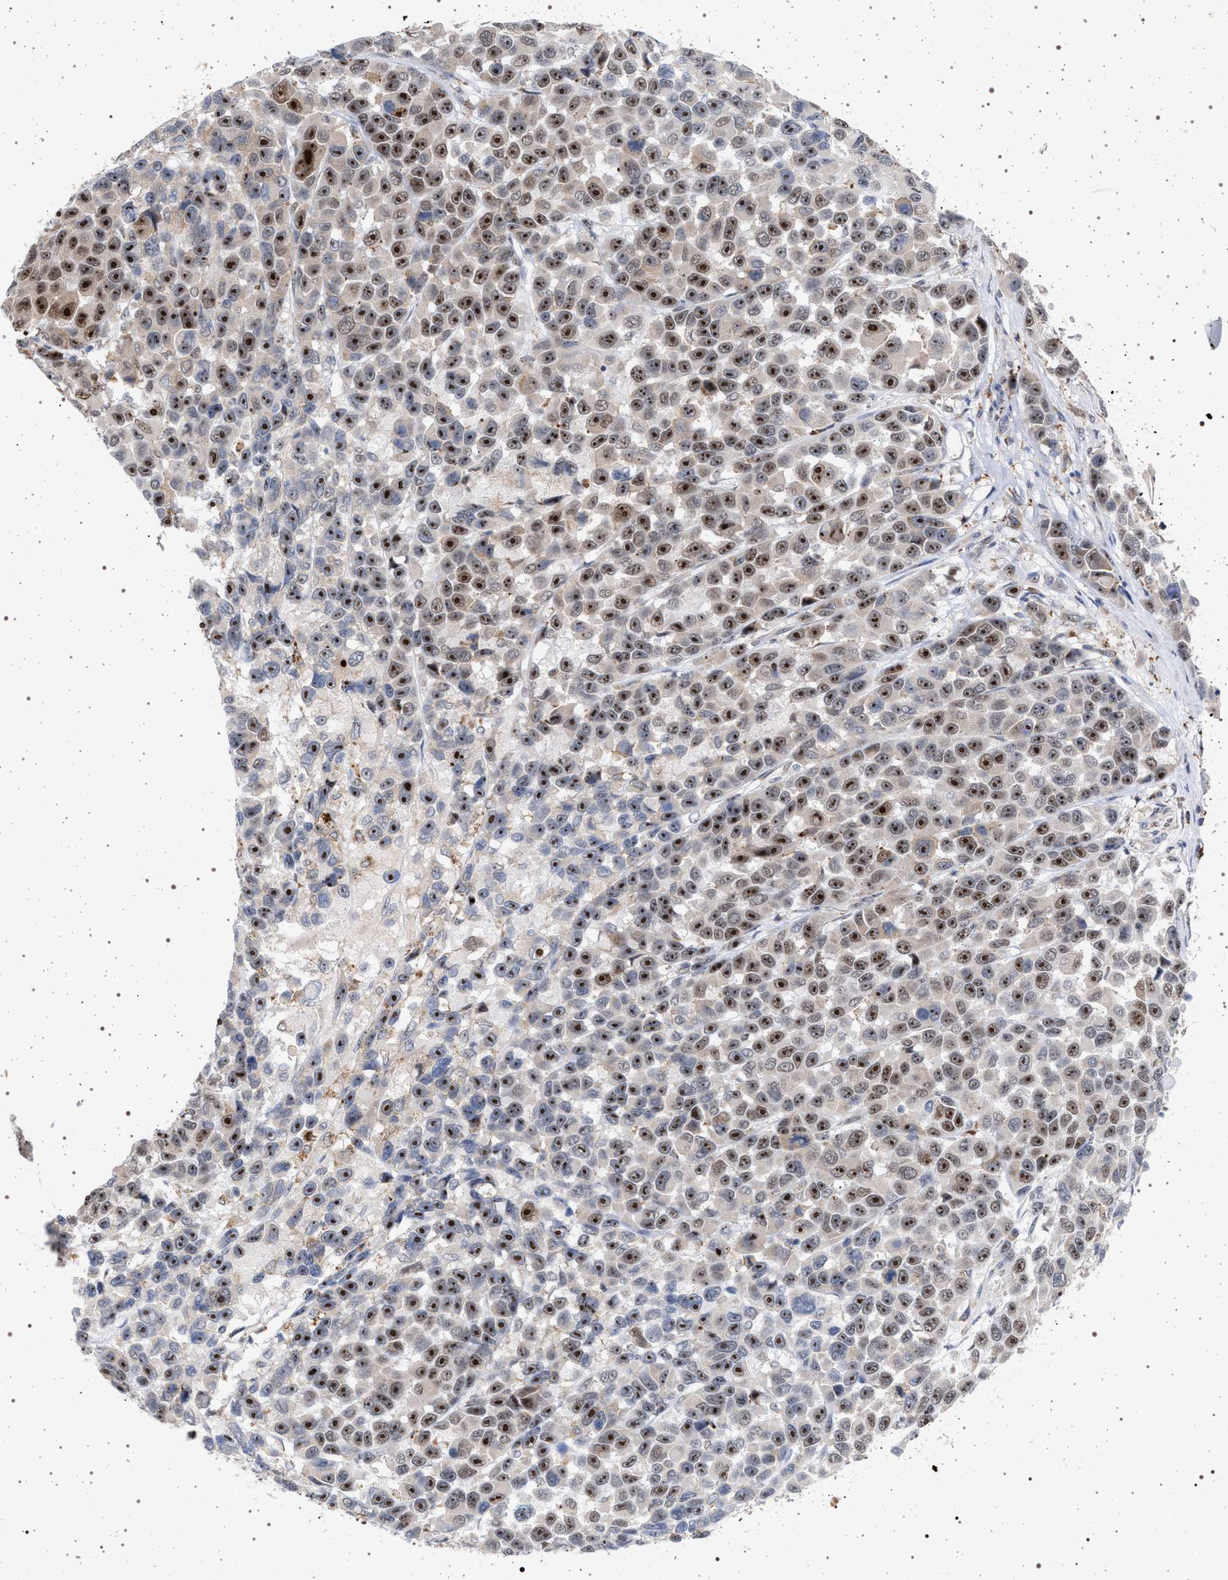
{"staining": {"intensity": "strong", "quantity": ">75%", "location": "nuclear"}, "tissue": "melanoma", "cell_type": "Tumor cells", "image_type": "cancer", "snomed": [{"axis": "morphology", "description": "Malignant melanoma, NOS"}, {"axis": "topography", "description": "Skin"}], "caption": "A high amount of strong nuclear expression is seen in about >75% of tumor cells in melanoma tissue.", "gene": "ELAC2", "patient": {"sex": "male", "age": 53}}